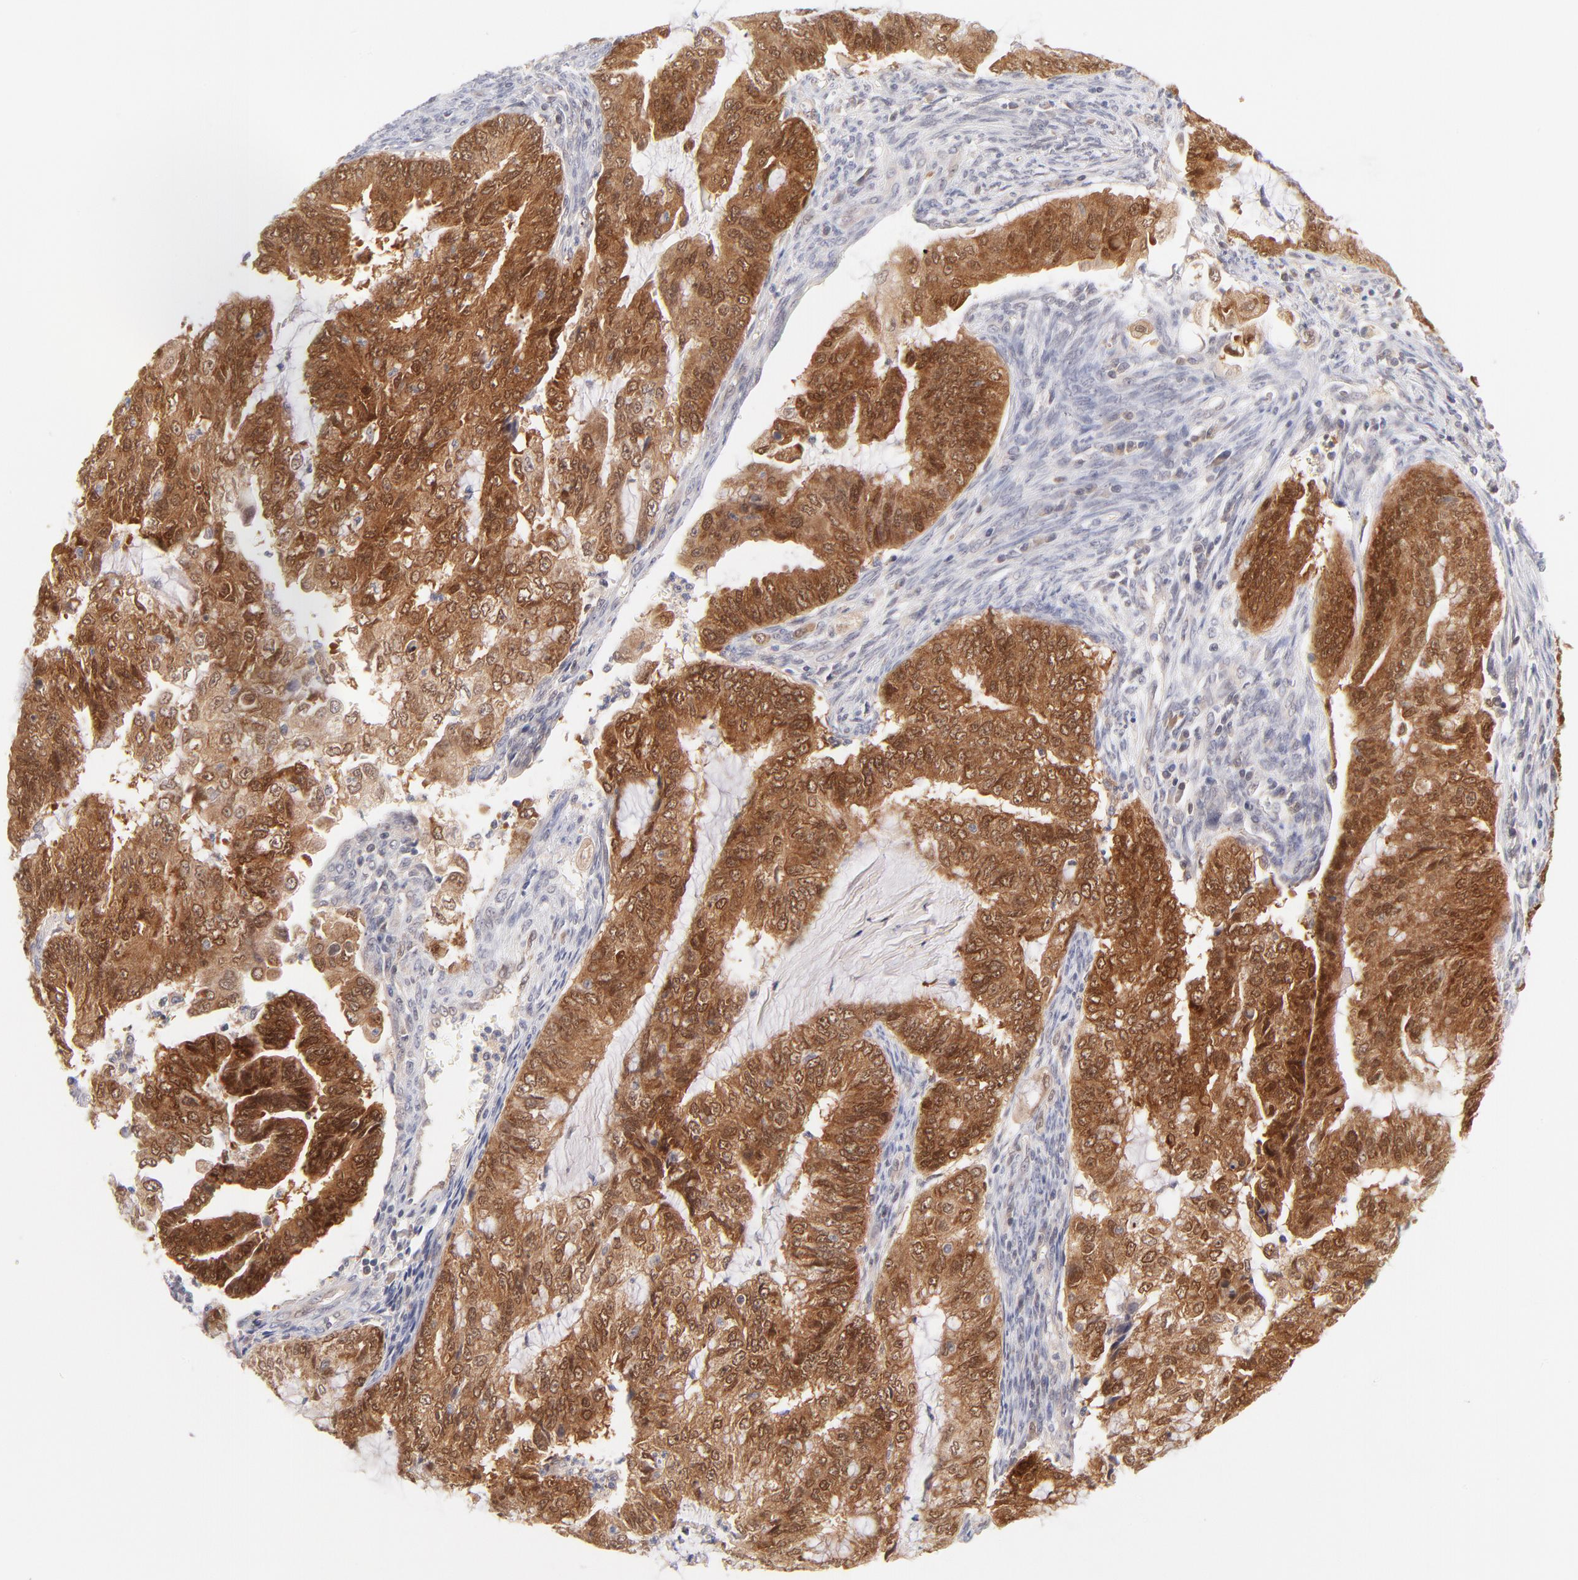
{"staining": {"intensity": "strong", "quantity": ">75%", "location": "cytoplasmic/membranous,nuclear"}, "tissue": "endometrial cancer", "cell_type": "Tumor cells", "image_type": "cancer", "snomed": [{"axis": "morphology", "description": "Adenocarcinoma, NOS"}, {"axis": "topography", "description": "Endometrium"}], "caption": "Immunohistochemical staining of human endometrial cancer (adenocarcinoma) reveals strong cytoplasmic/membranous and nuclear protein staining in about >75% of tumor cells. The protein is shown in brown color, while the nuclei are stained blue.", "gene": "CASP6", "patient": {"sex": "female", "age": 75}}